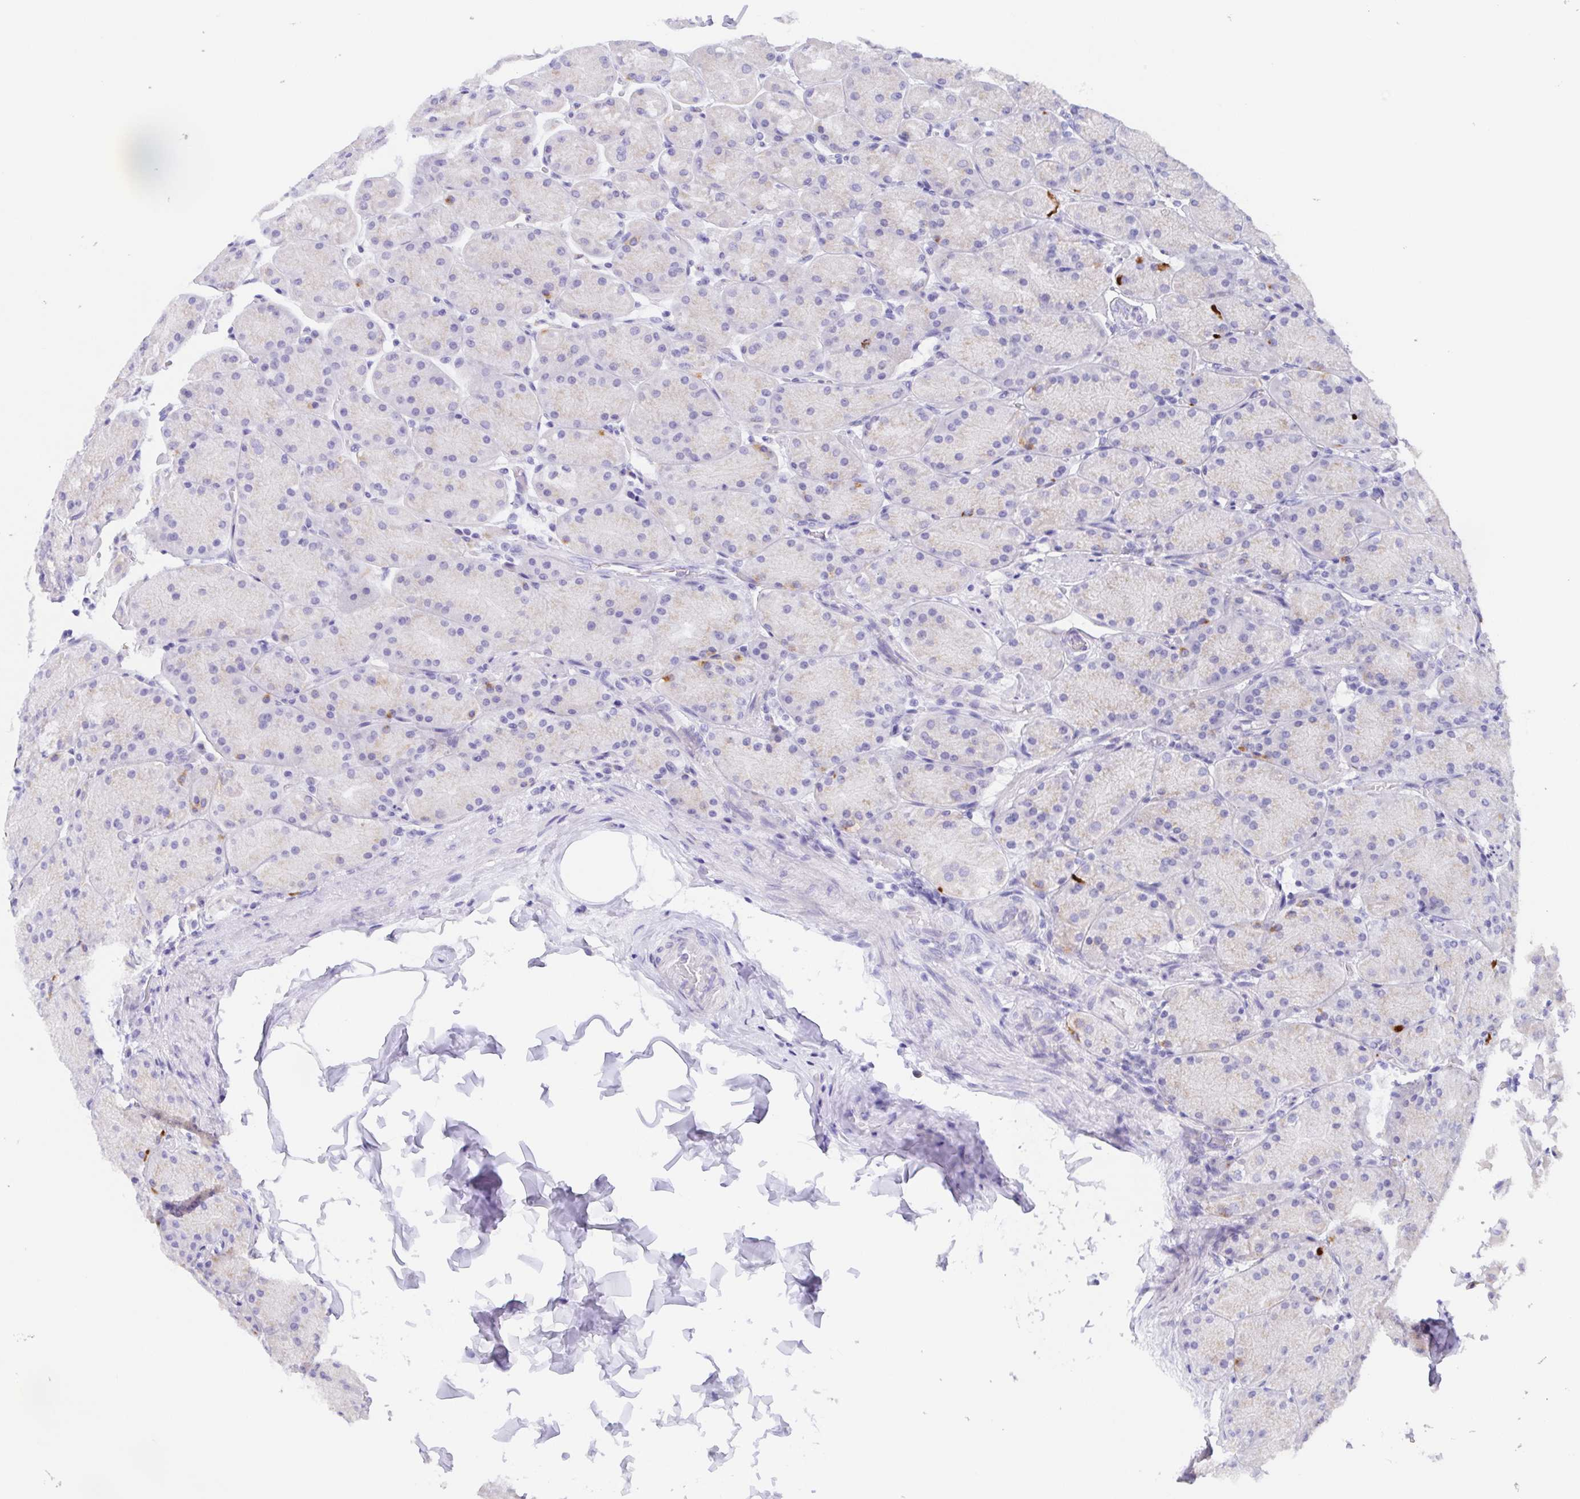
{"staining": {"intensity": "negative", "quantity": "none", "location": "none"}, "tissue": "stomach", "cell_type": "Glandular cells", "image_type": "normal", "snomed": [{"axis": "morphology", "description": "Normal tissue, NOS"}, {"axis": "topography", "description": "Stomach, upper"}], "caption": "A micrograph of human stomach is negative for staining in glandular cells. Brightfield microscopy of immunohistochemistry stained with DAB (brown) and hematoxylin (blue), captured at high magnification.", "gene": "SCG3", "patient": {"sex": "female", "age": 56}}